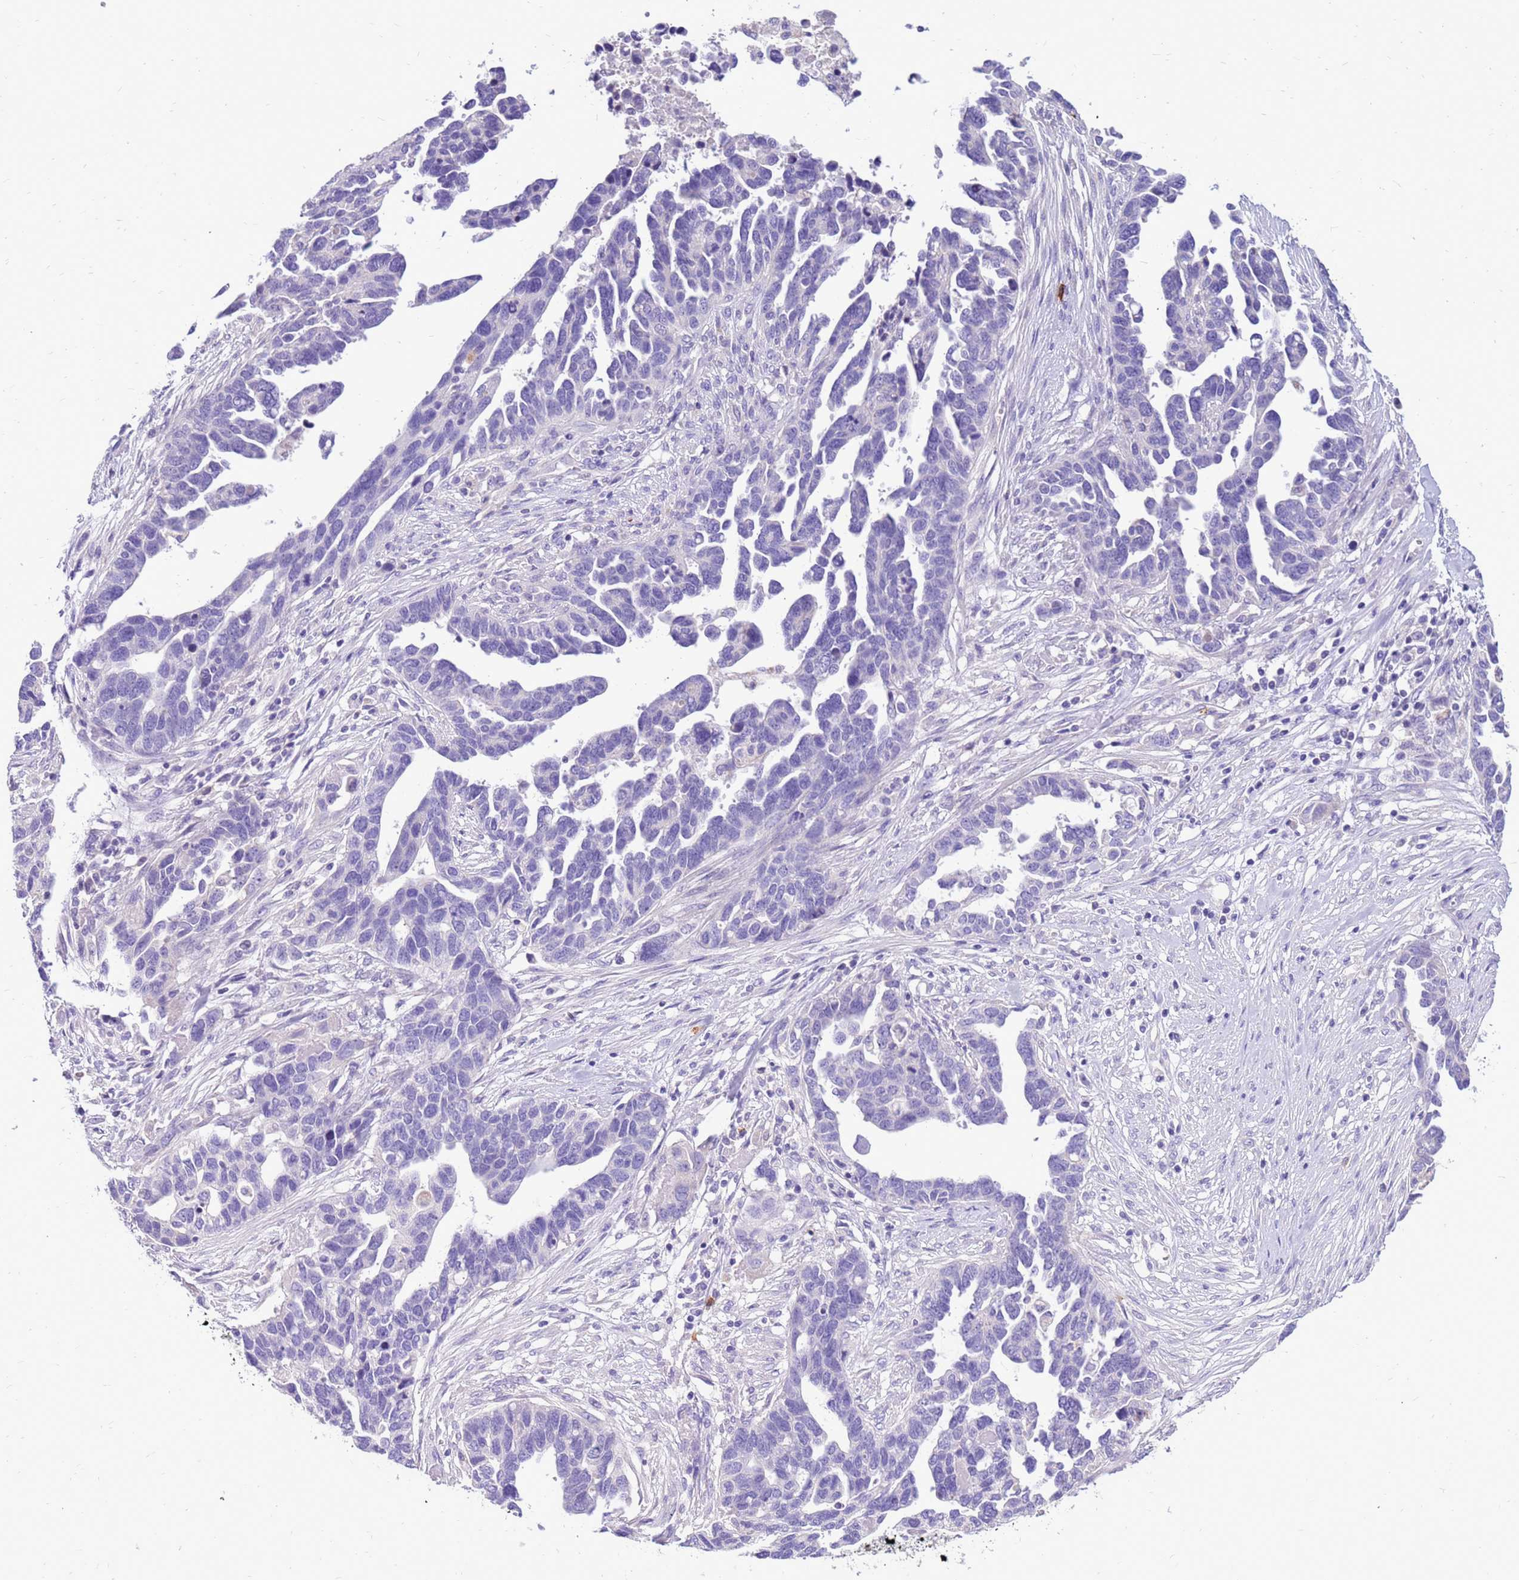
{"staining": {"intensity": "negative", "quantity": "none", "location": "none"}, "tissue": "ovarian cancer", "cell_type": "Tumor cells", "image_type": "cancer", "snomed": [{"axis": "morphology", "description": "Cystadenocarcinoma, serous, NOS"}, {"axis": "topography", "description": "Ovary"}], "caption": "Ovarian serous cystadenocarcinoma was stained to show a protein in brown. There is no significant staining in tumor cells.", "gene": "PDE10A", "patient": {"sex": "female", "age": 54}}